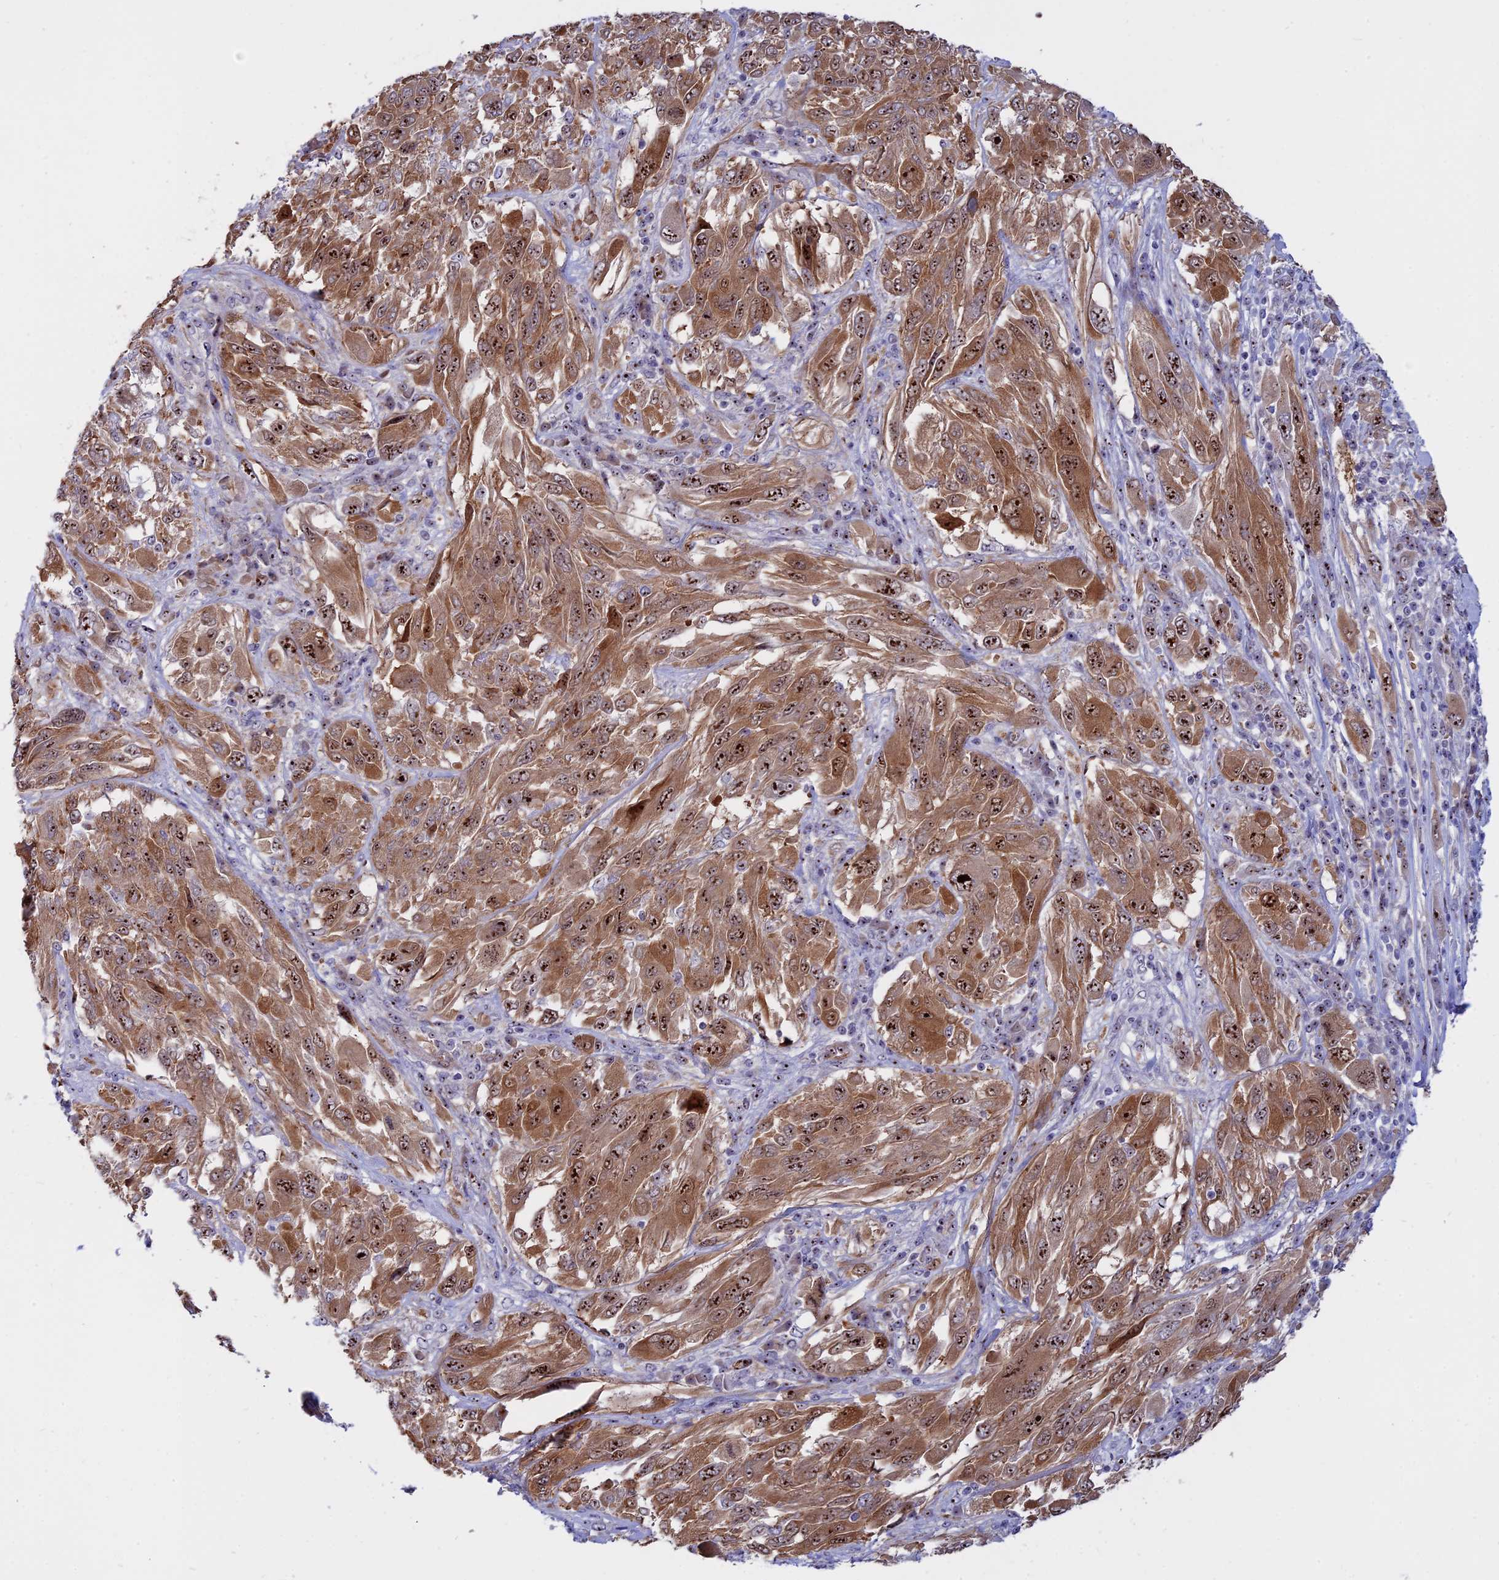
{"staining": {"intensity": "moderate", "quantity": ">75%", "location": "cytoplasmic/membranous,nuclear"}, "tissue": "melanoma", "cell_type": "Tumor cells", "image_type": "cancer", "snomed": [{"axis": "morphology", "description": "Malignant melanoma, NOS"}, {"axis": "topography", "description": "Skin"}], "caption": "Moderate cytoplasmic/membranous and nuclear expression is present in approximately >75% of tumor cells in melanoma.", "gene": "DBNDD1", "patient": {"sex": "female", "age": 91}}